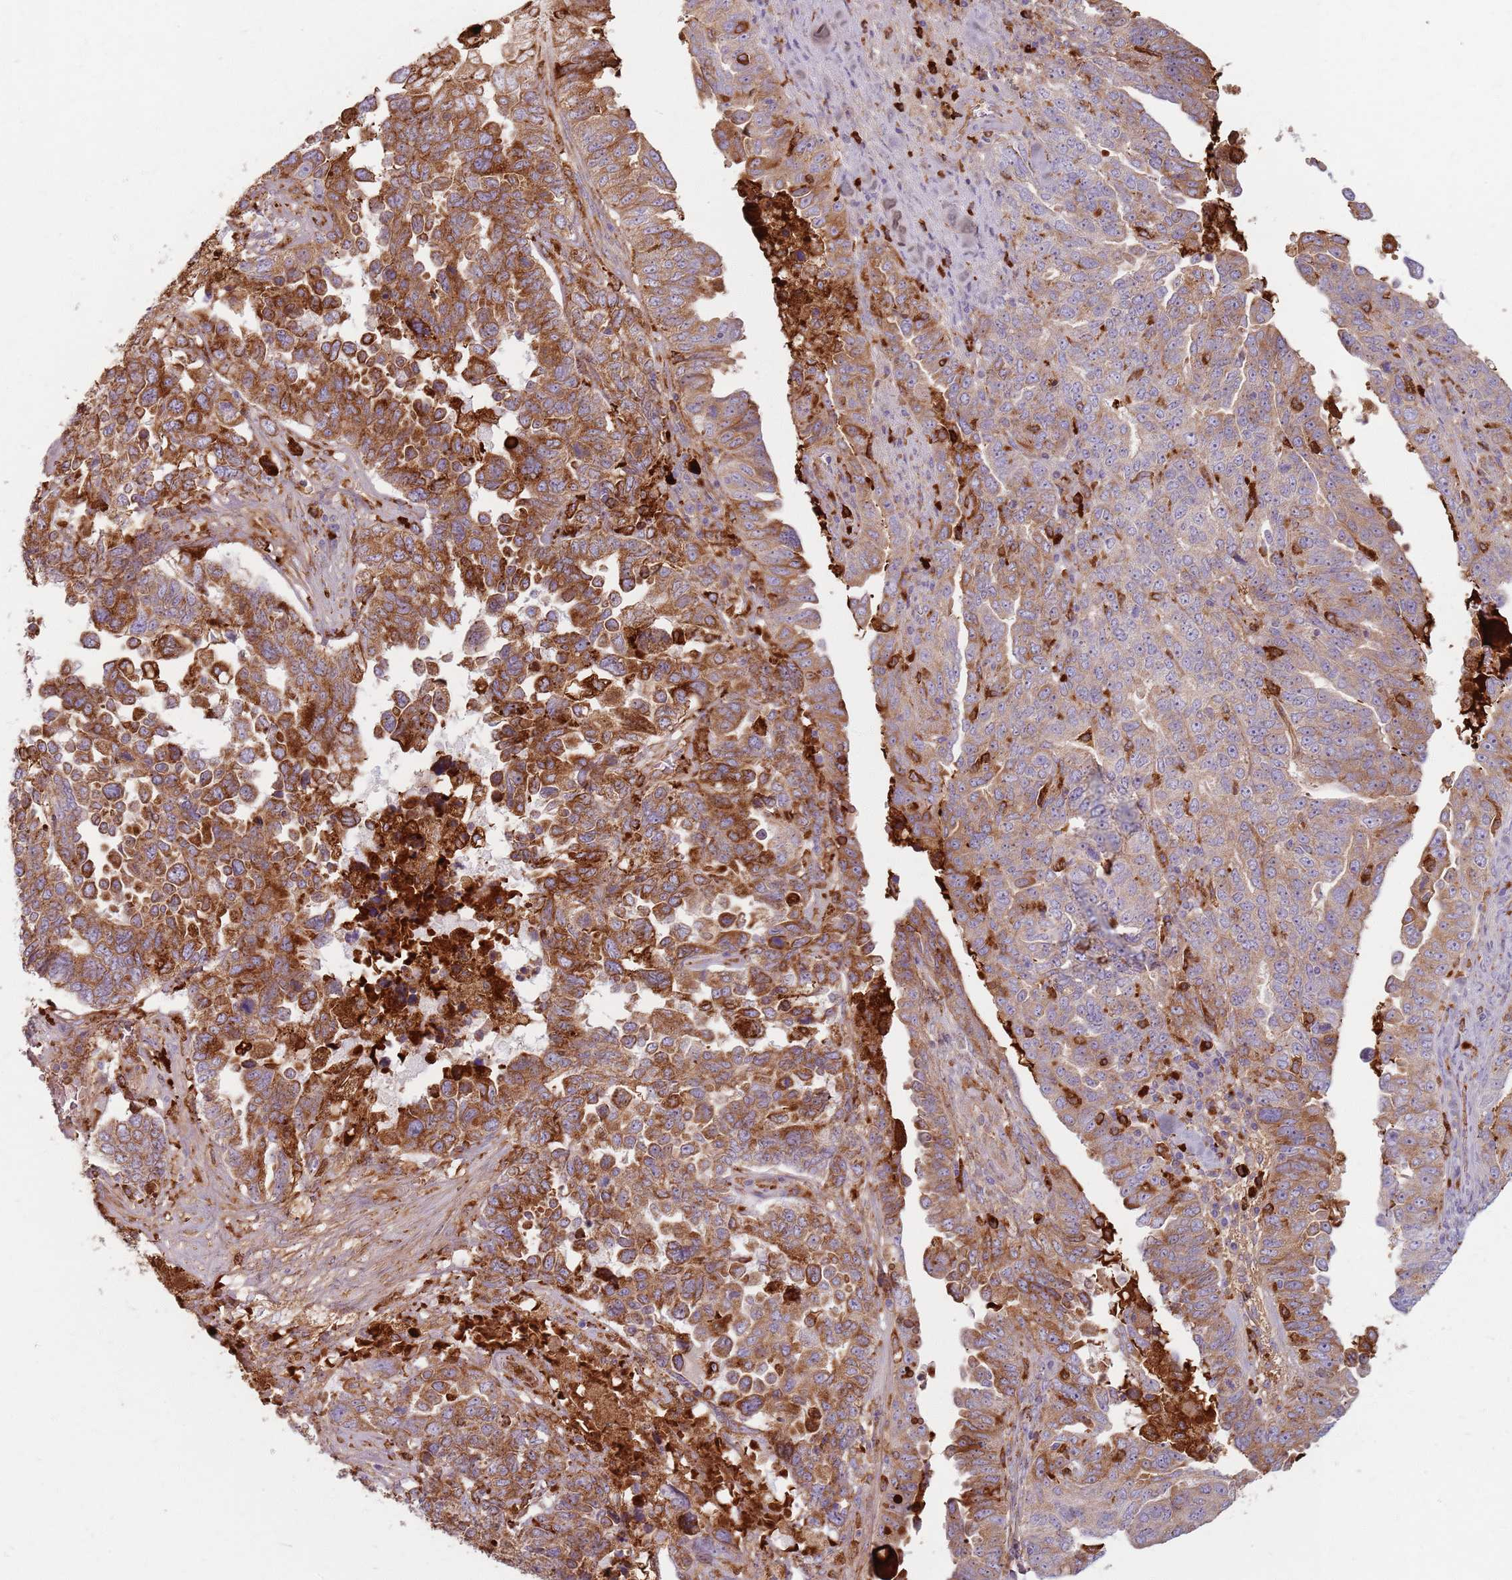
{"staining": {"intensity": "moderate", "quantity": ">75%", "location": "cytoplasmic/membranous"}, "tissue": "ovarian cancer", "cell_type": "Tumor cells", "image_type": "cancer", "snomed": [{"axis": "morphology", "description": "Carcinoma, endometroid"}, {"axis": "topography", "description": "Ovary"}], "caption": "Immunohistochemical staining of human endometroid carcinoma (ovarian) displays medium levels of moderate cytoplasmic/membranous expression in about >75% of tumor cells.", "gene": "COLGALT1", "patient": {"sex": "female", "age": 62}}